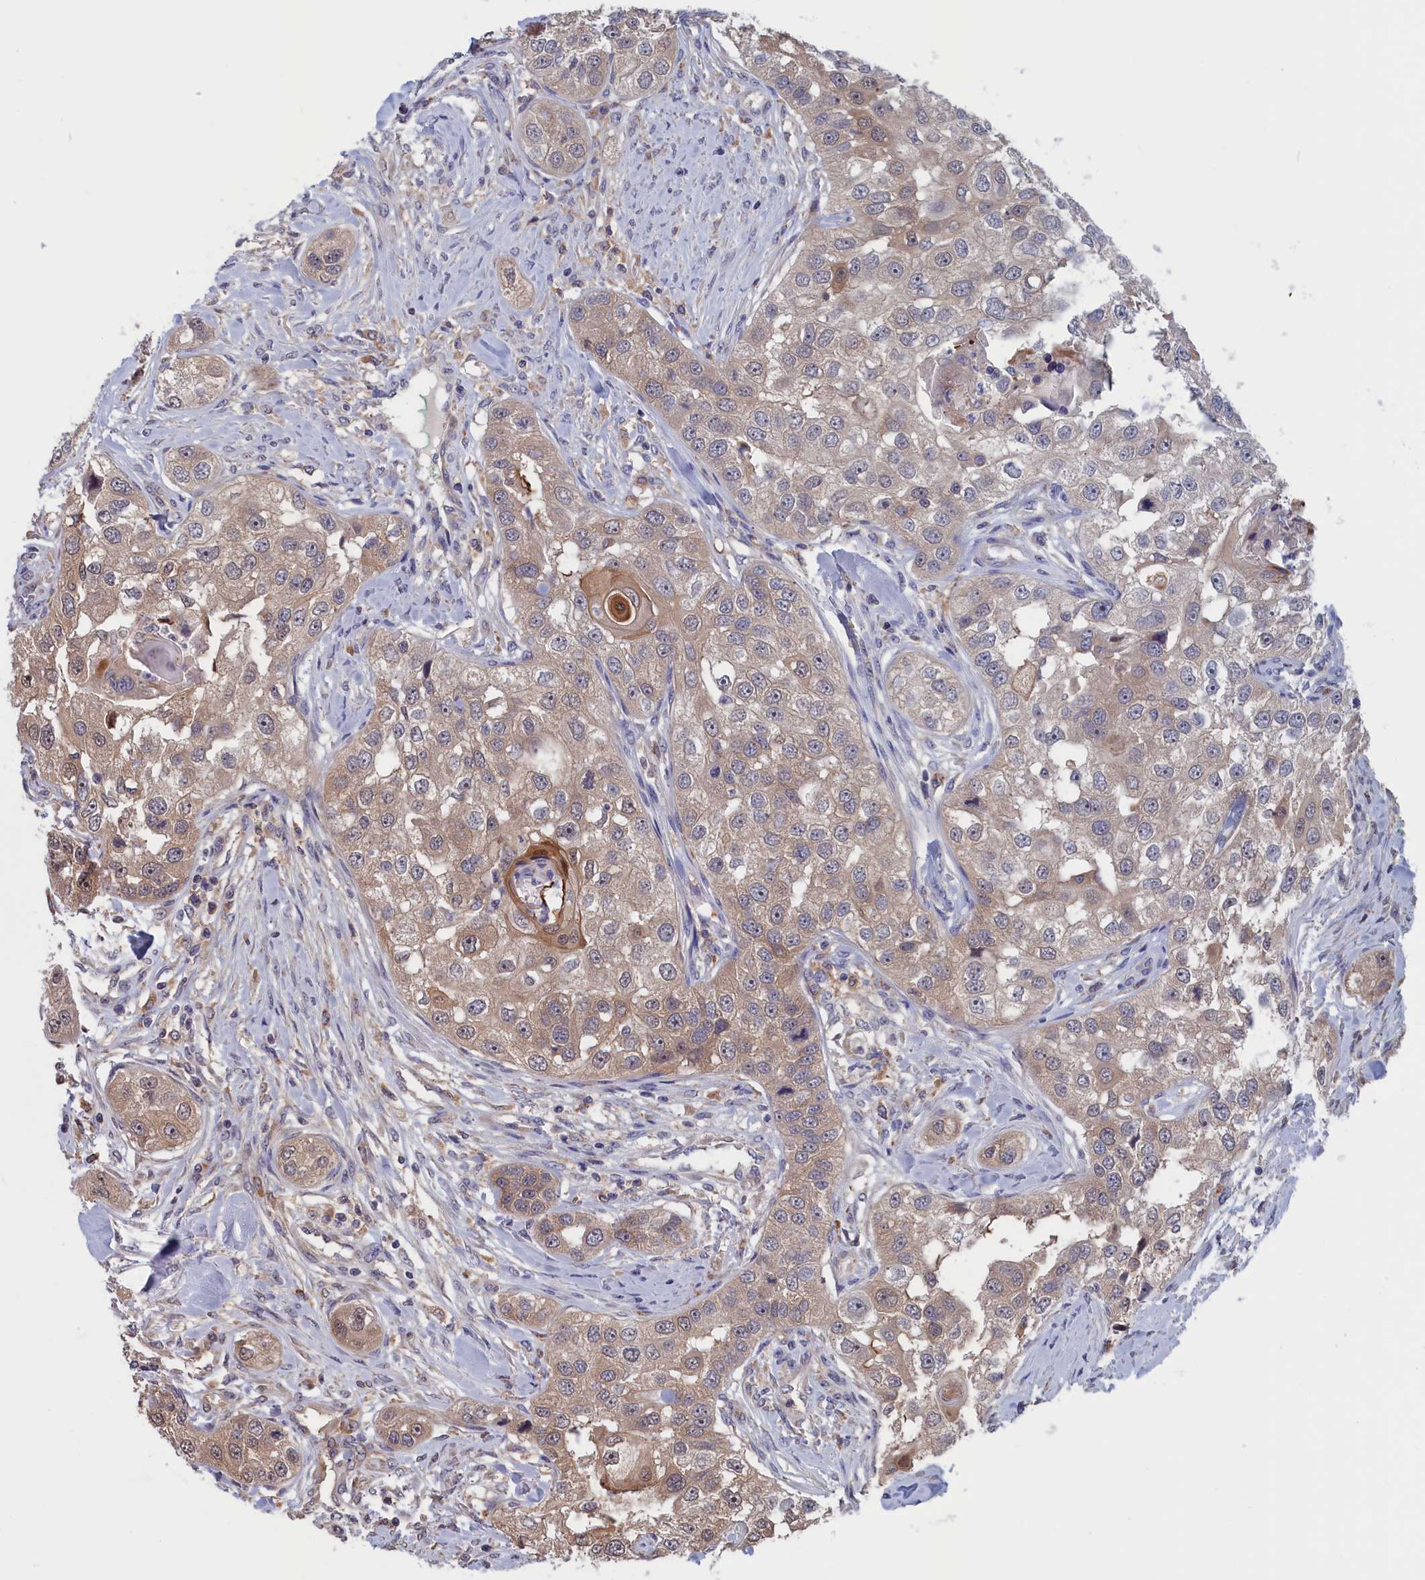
{"staining": {"intensity": "weak", "quantity": ">75%", "location": "cytoplasmic/membranous"}, "tissue": "head and neck cancer", "cell_type": "Tumor cells", "image_type": "cancer", "snomed": [{"axis": "morphology", "description": "Normal tissue, NOS"}, {"axis": "morphology", "description": "Squamous cell carcinoma, NOS"}, {"axis": "topography", "description": "Skeletal muscle"}, {"axis": "topography", "description": "Head-Neck"}], "caption": "Protein staining of head and neck cancer tissue exhibits weak cytoplasmic/membranous expression in about >75% of tumor cells.", "gene": "CACTIN", "patient": {"sex": "male", "age": 51}}